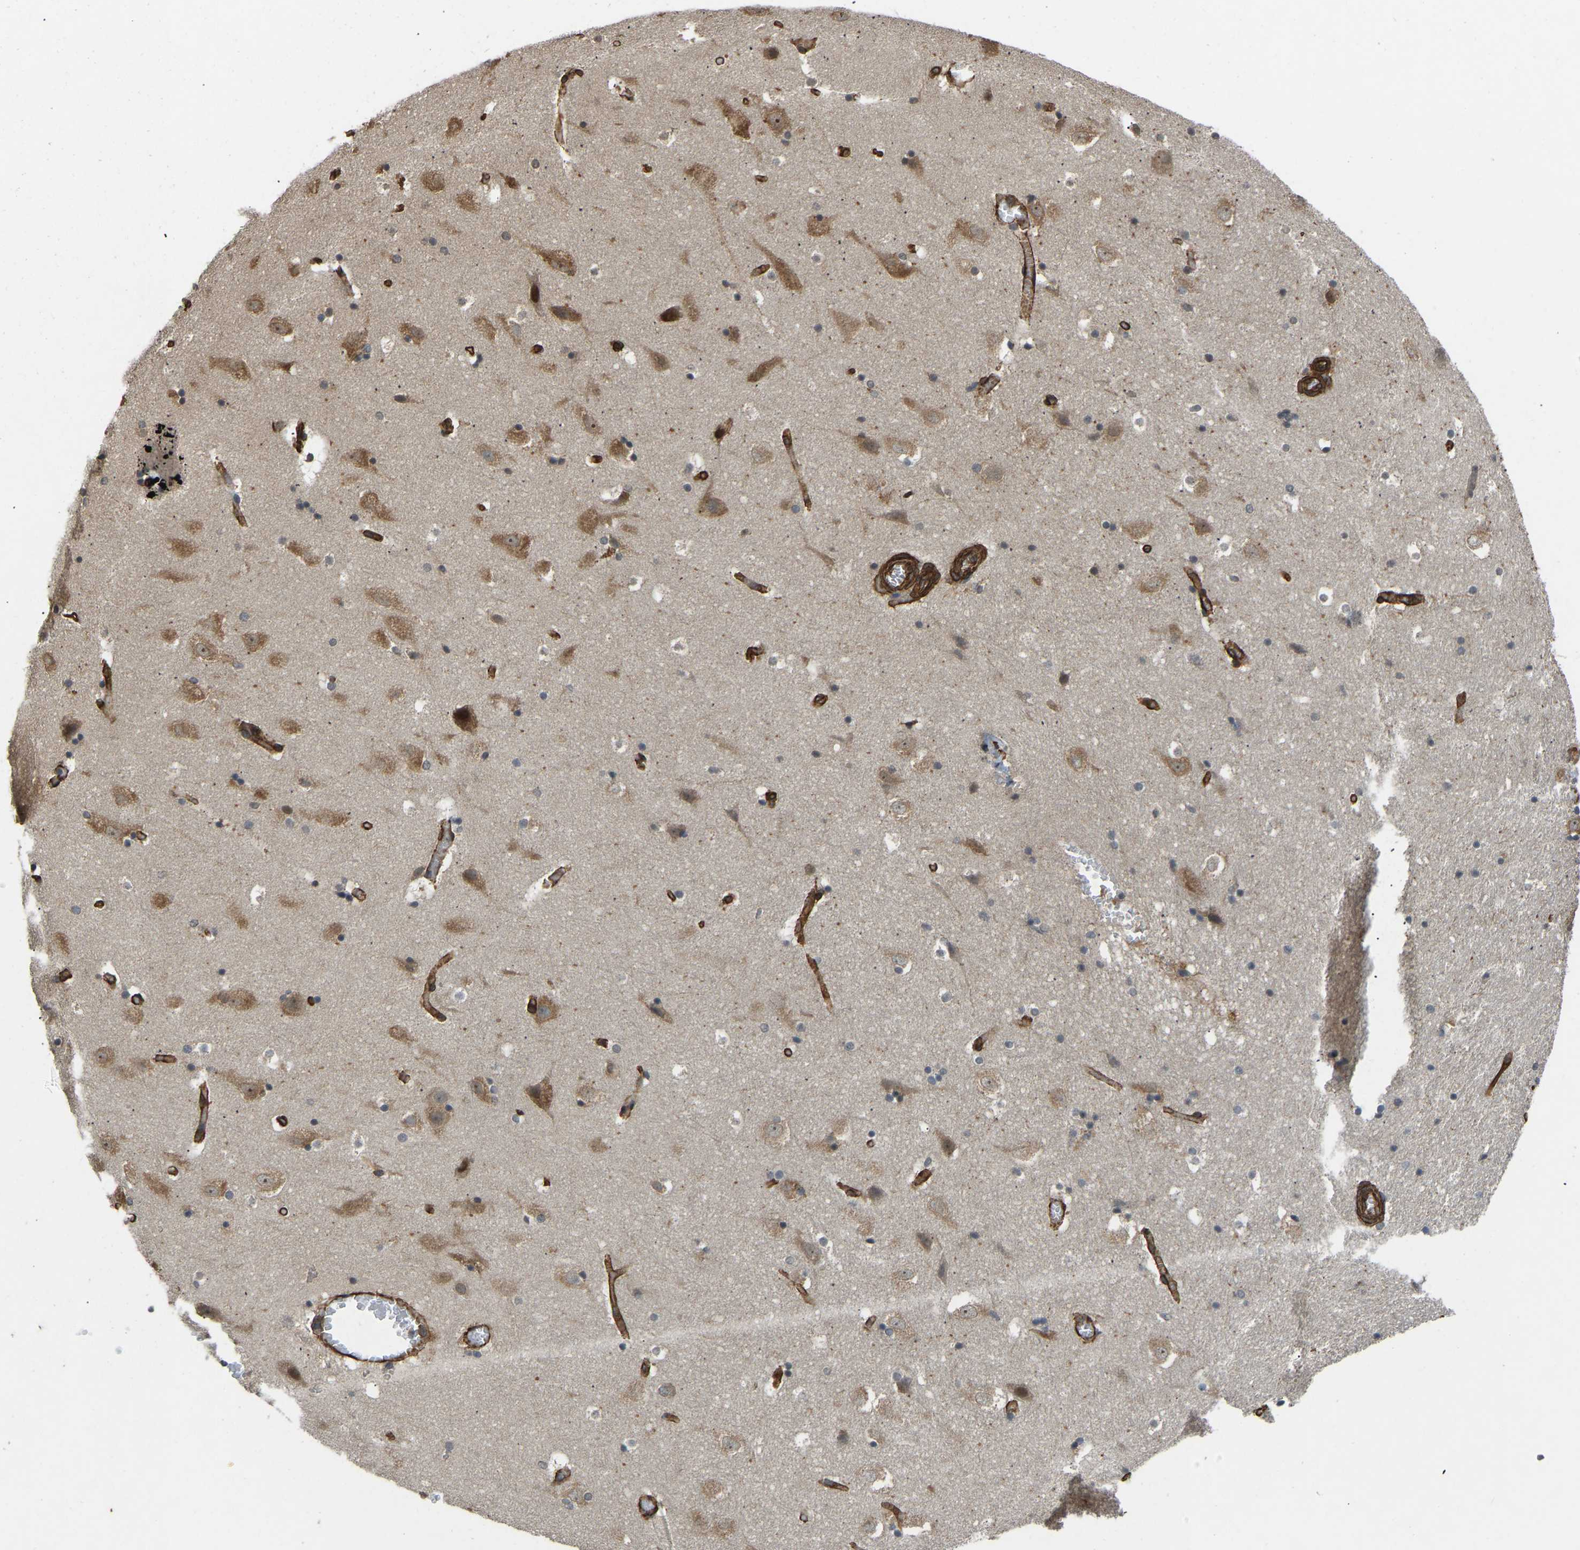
{"staining": {"intensity": "moderate", "quantity": "<25%", "location": "cytoplasmic/membranous"}, "tissue": "hippocampus", "cell_type": "Glial cells", "image_type": "normal", "snomed": [{"axis": "morphology", "description": "Normal tissue, NOS"}, {"axis": "topography", "description": "Hippocampus"}], "caption": "A low amount of moderate cytoplasmic/membranous staining is identified in approximately <25% of glial cells in benign hippocampus.", "gene": "NMB", "patient": {"sex": "male", "age": 45}}